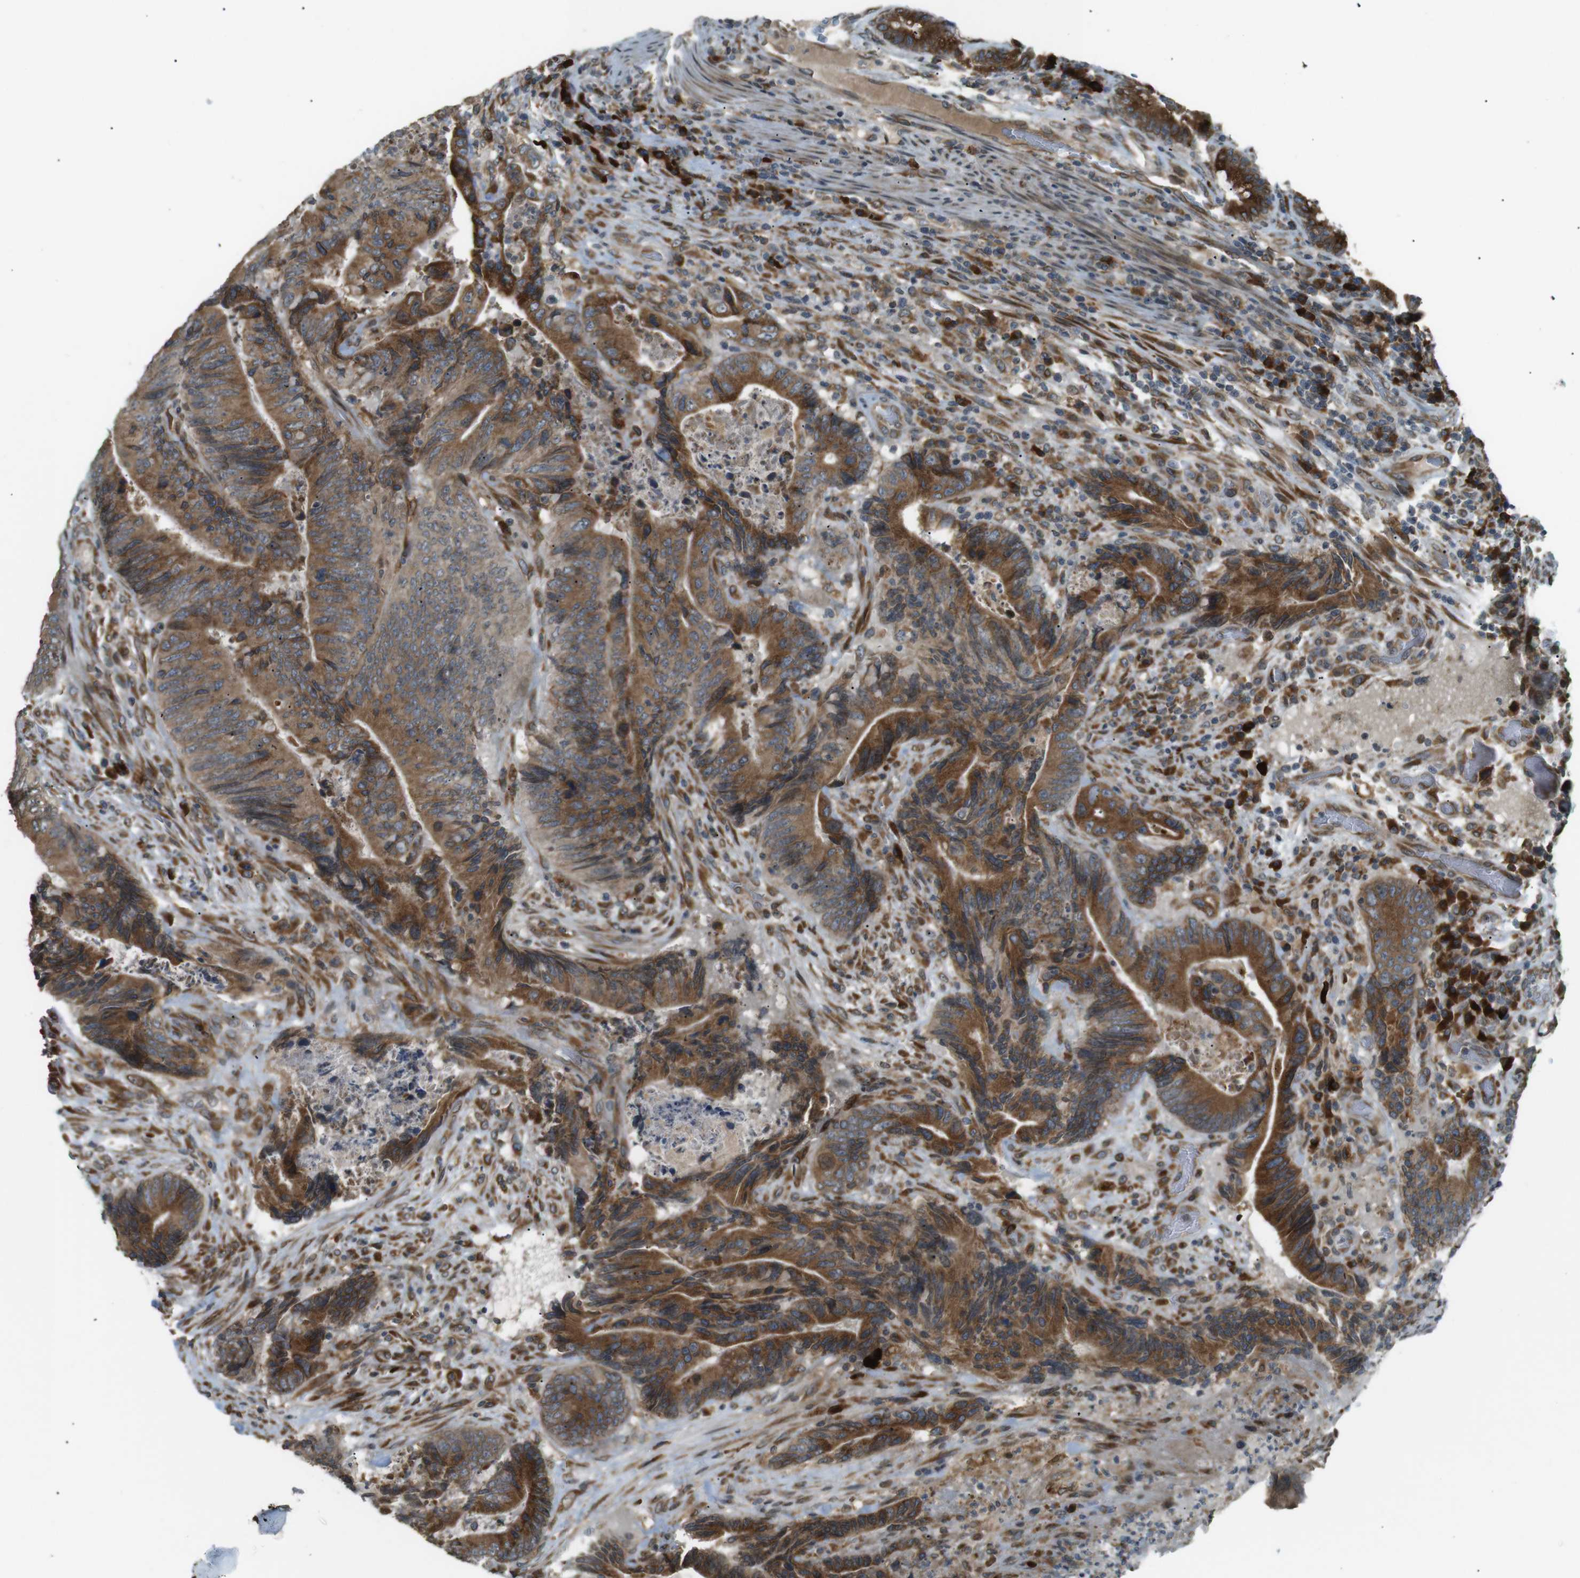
{"staining": {"intensity": "moderate", "quantity": ">75%", "location": "cytoplasmic/membranous"}, "tissue": "colorectal cancer", "cell_type": "Tumor cells", "image_type": "cancer", "snomed": [{"axis": "morphology", "description": "Normal tissue, NOS"}, {"axis": "morphology", "description": "Adenocarcinoma, NOS"}, {"axis": "topography", "description": "Colon"}], "caption": "Immunohistochemistry photomicrograph of human adenocarcinoma (colorectal) stained for a protein (brown), which displays medium levels of moderate cytoplasmic/membranous positivity in about >75% of tumor cells.", "gene": "TMED4", "patient": {"sex": "male", "age": 56}}